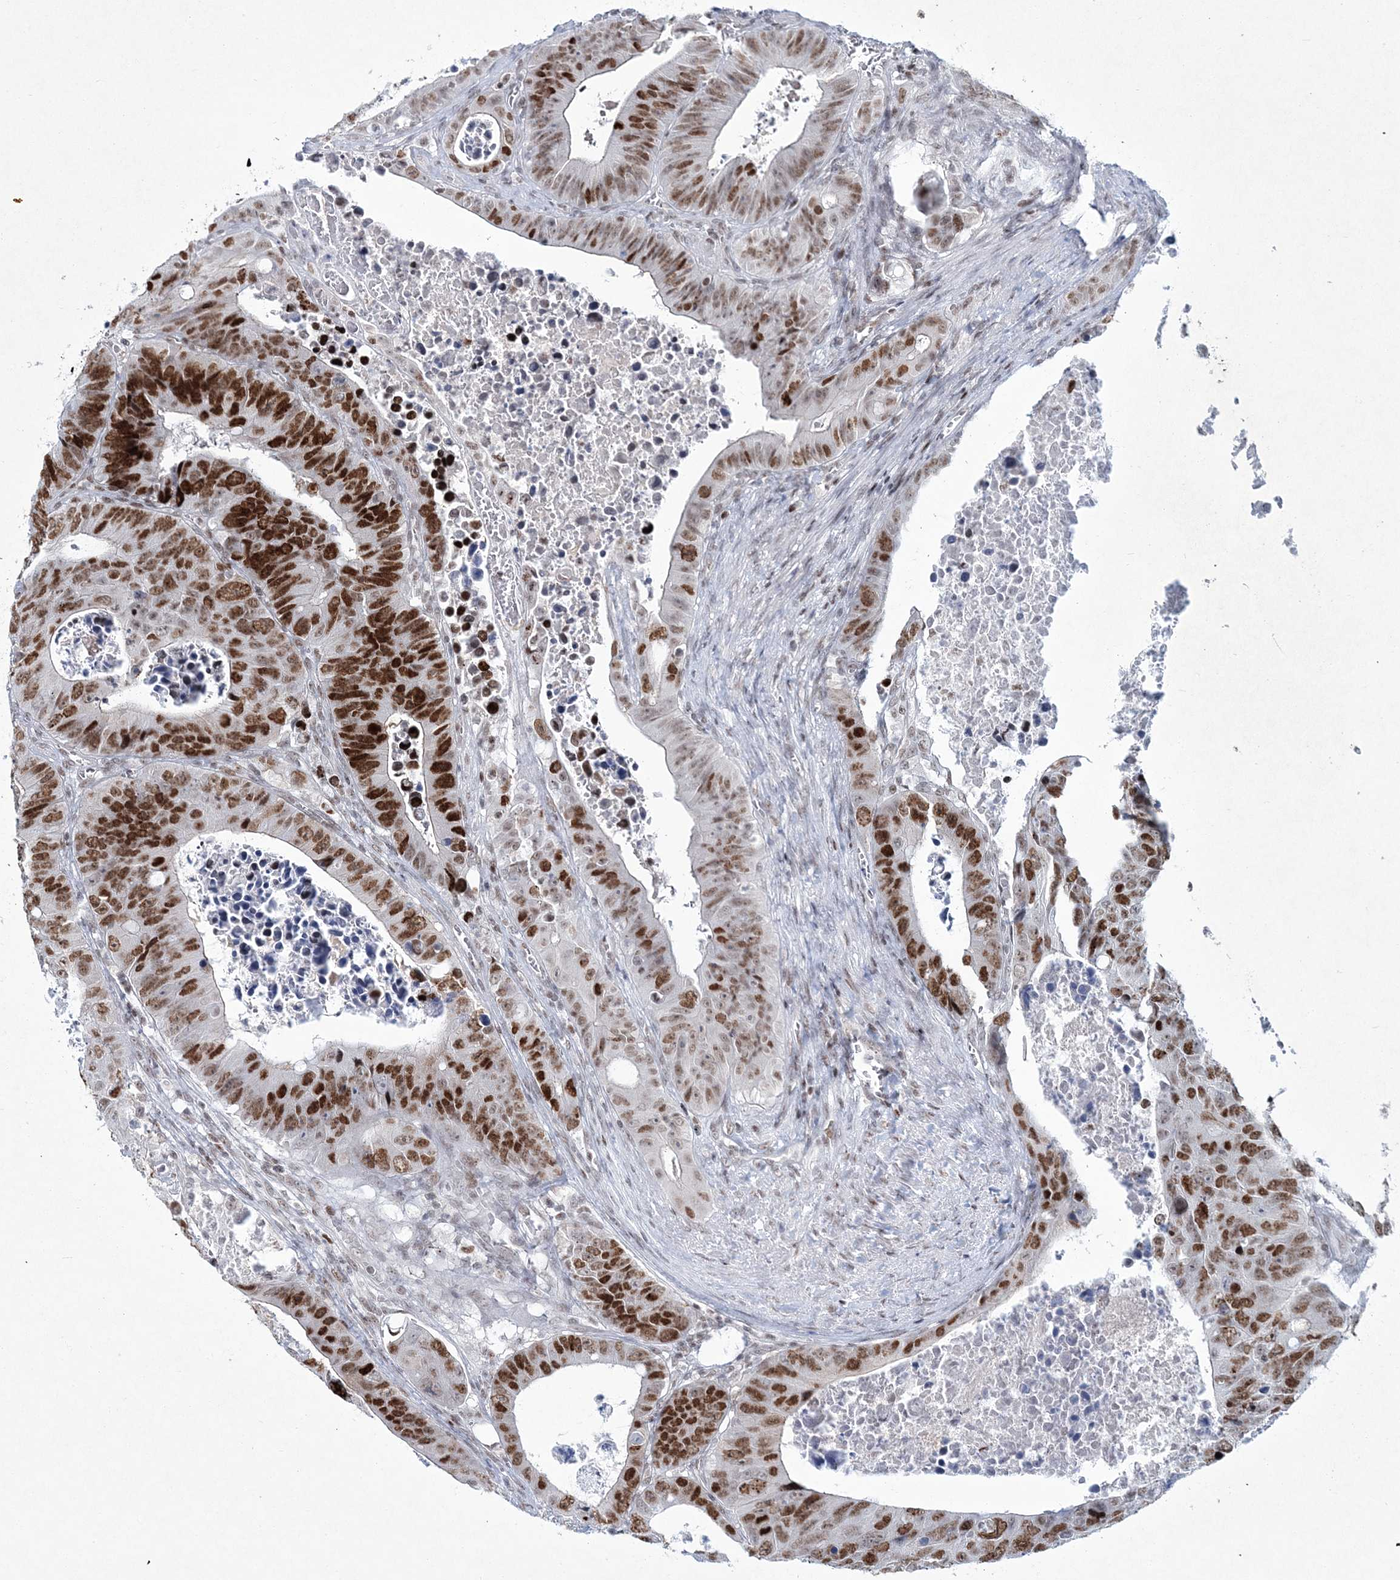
{"staining": {"intensity": "strong", "quantity": ">75%", "location": "nuclear"}, "tissue": "colorectal cancer", "cell_type": "Tumor cells", "image_type": "cancer", "snomed": [{"axis": "morphology", "description": "Adenocarcinoma, NOS"}, {"axis": "topography", "description": "Colon"}], "caption": "Immunohistochemical staining of human adenocarcinoma (colorectal) shows strong nuclear protein positivity in approximately >75% of tumor cells.", "gene": "LRRFIP2", "patient": {"sex": "male", "age": 87}}